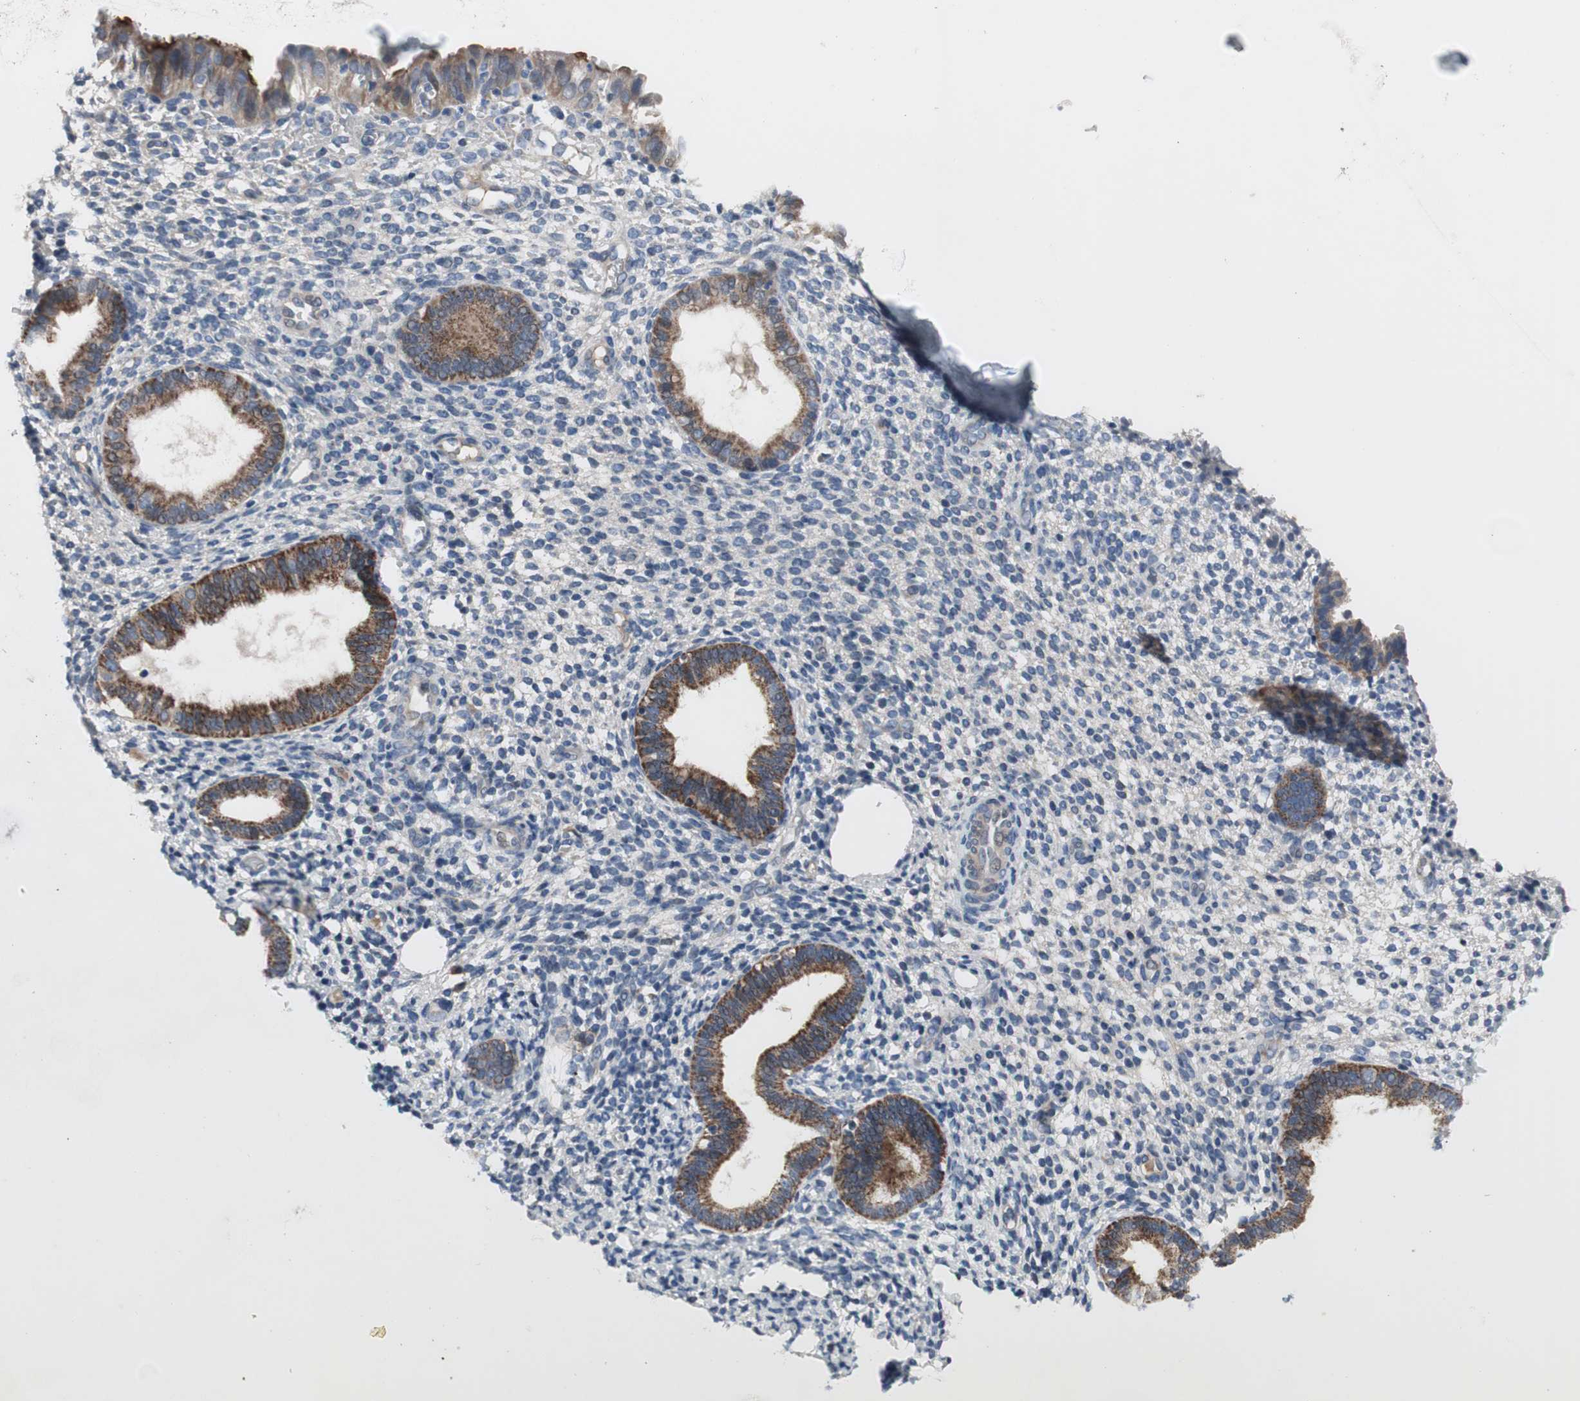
{"staining": {"intensity": "negative", "quantity": "none", "location": "none"}, "tissue": "endometrium", "cell_type": "Cells in endometrial stroma", "image_type": "normal", "snomed": [{"axis": "morphology", "description": "Normal tissue, NOS"}, {"axis": "topography", "description": "Endometrium"}], "caption": "DAB (3,3'-diaminobenzidine) immunohistochemical staining of normal endometrium demonstrates no significant positivity in cells in endometrial stroma. Brightfield microscopy of IHC stained with DAB (3,3'-diaminobenzidine) (brown) and hematoxylin (blue), captured at high magnification.", "gene": "TACR3", "patient": {"sex": "female", "age": 61}}